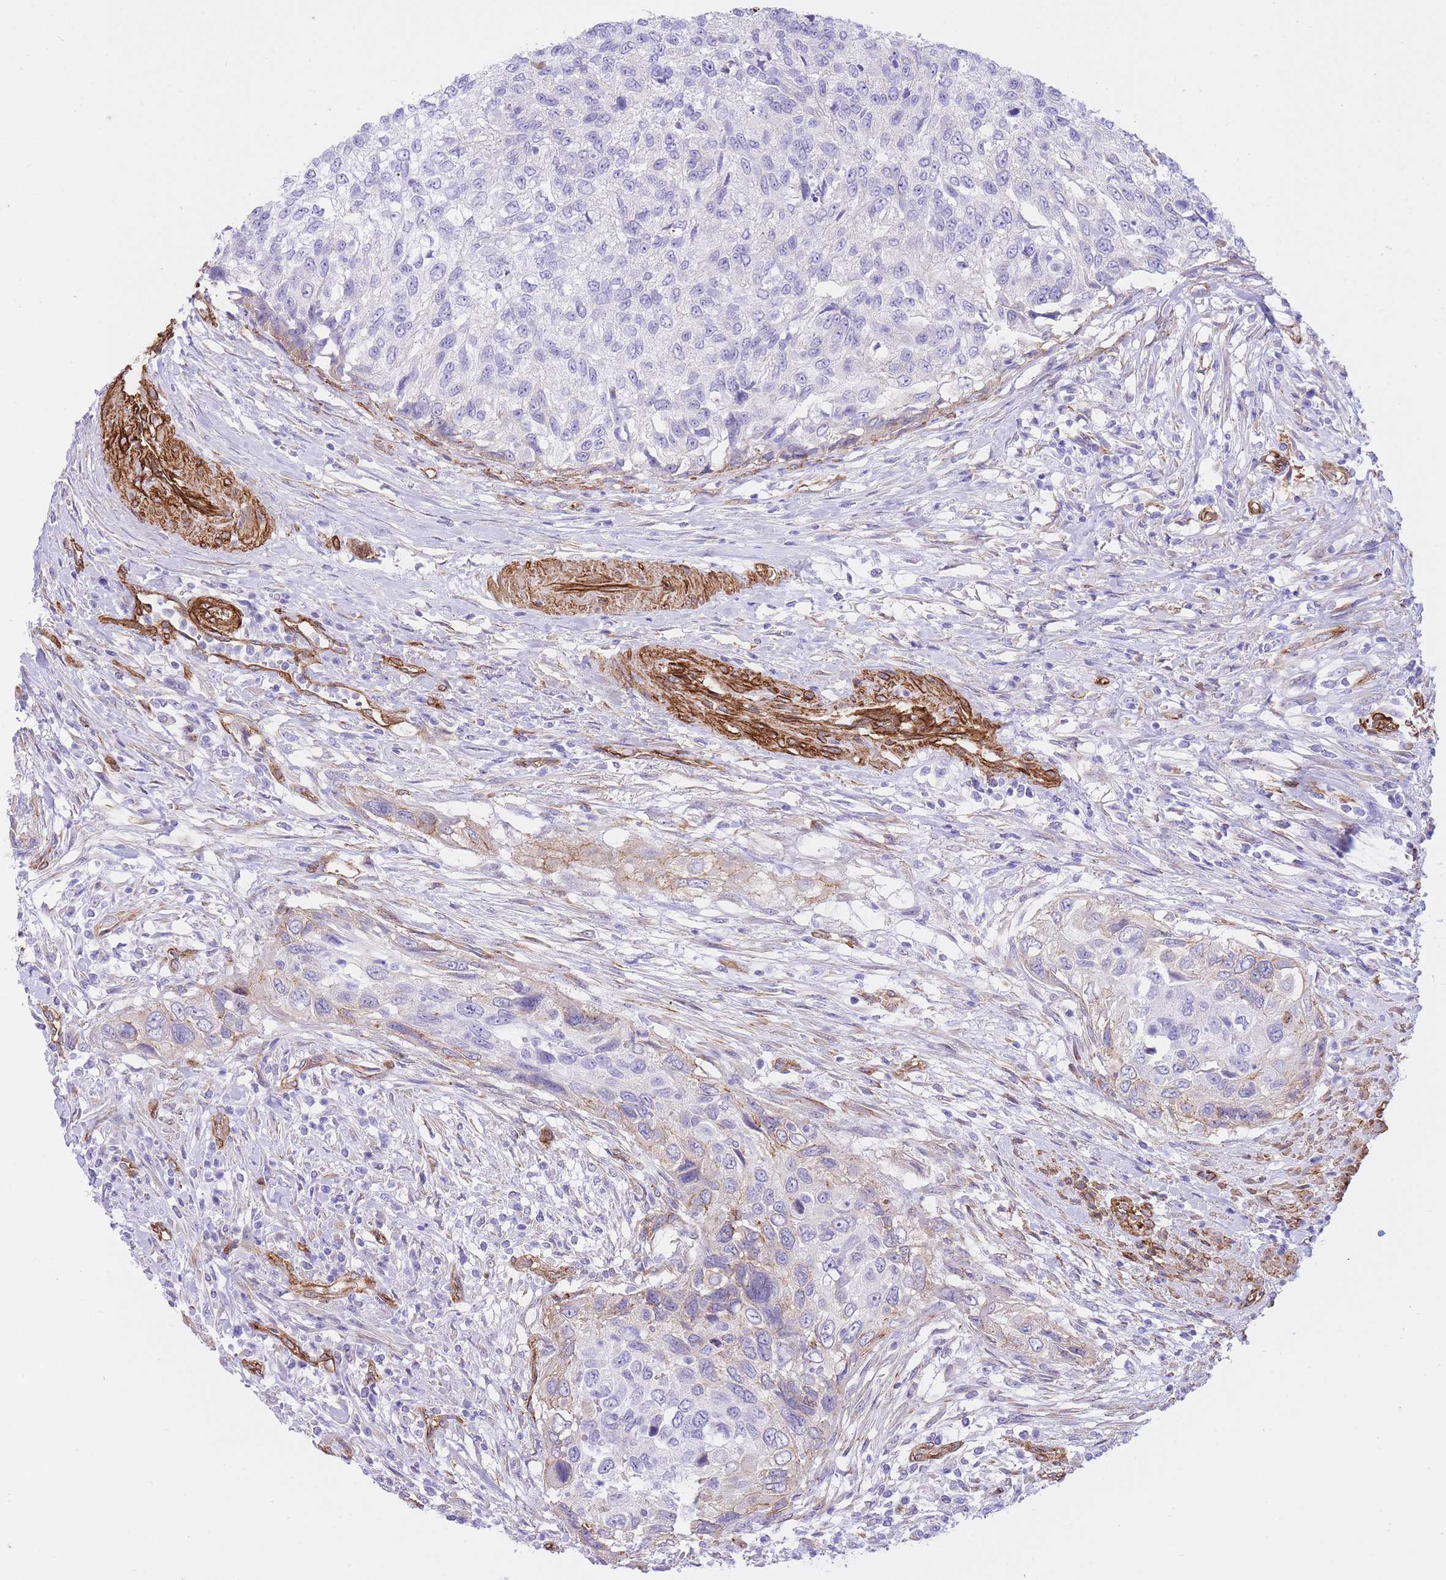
{"staining": {"intensity": "negative", "quantity": "none", "location": "none"}, "tissue": "urothelial cancer", "cell_type": "Tumor cells", "image_type": "cancer", "snomed": [{"axis": "morphology", "description": "Urothelial carcinoma, High grade"}, {"axis": "topography", "description": "Urinary bladder"}], "caption": "DAB immunohistochemical staining of high-grade urothelial carcinoma shows no significant positivity in tumor cells.", "gene": "CAVIN1", "patient": {"sex": "female", "age": 60}}